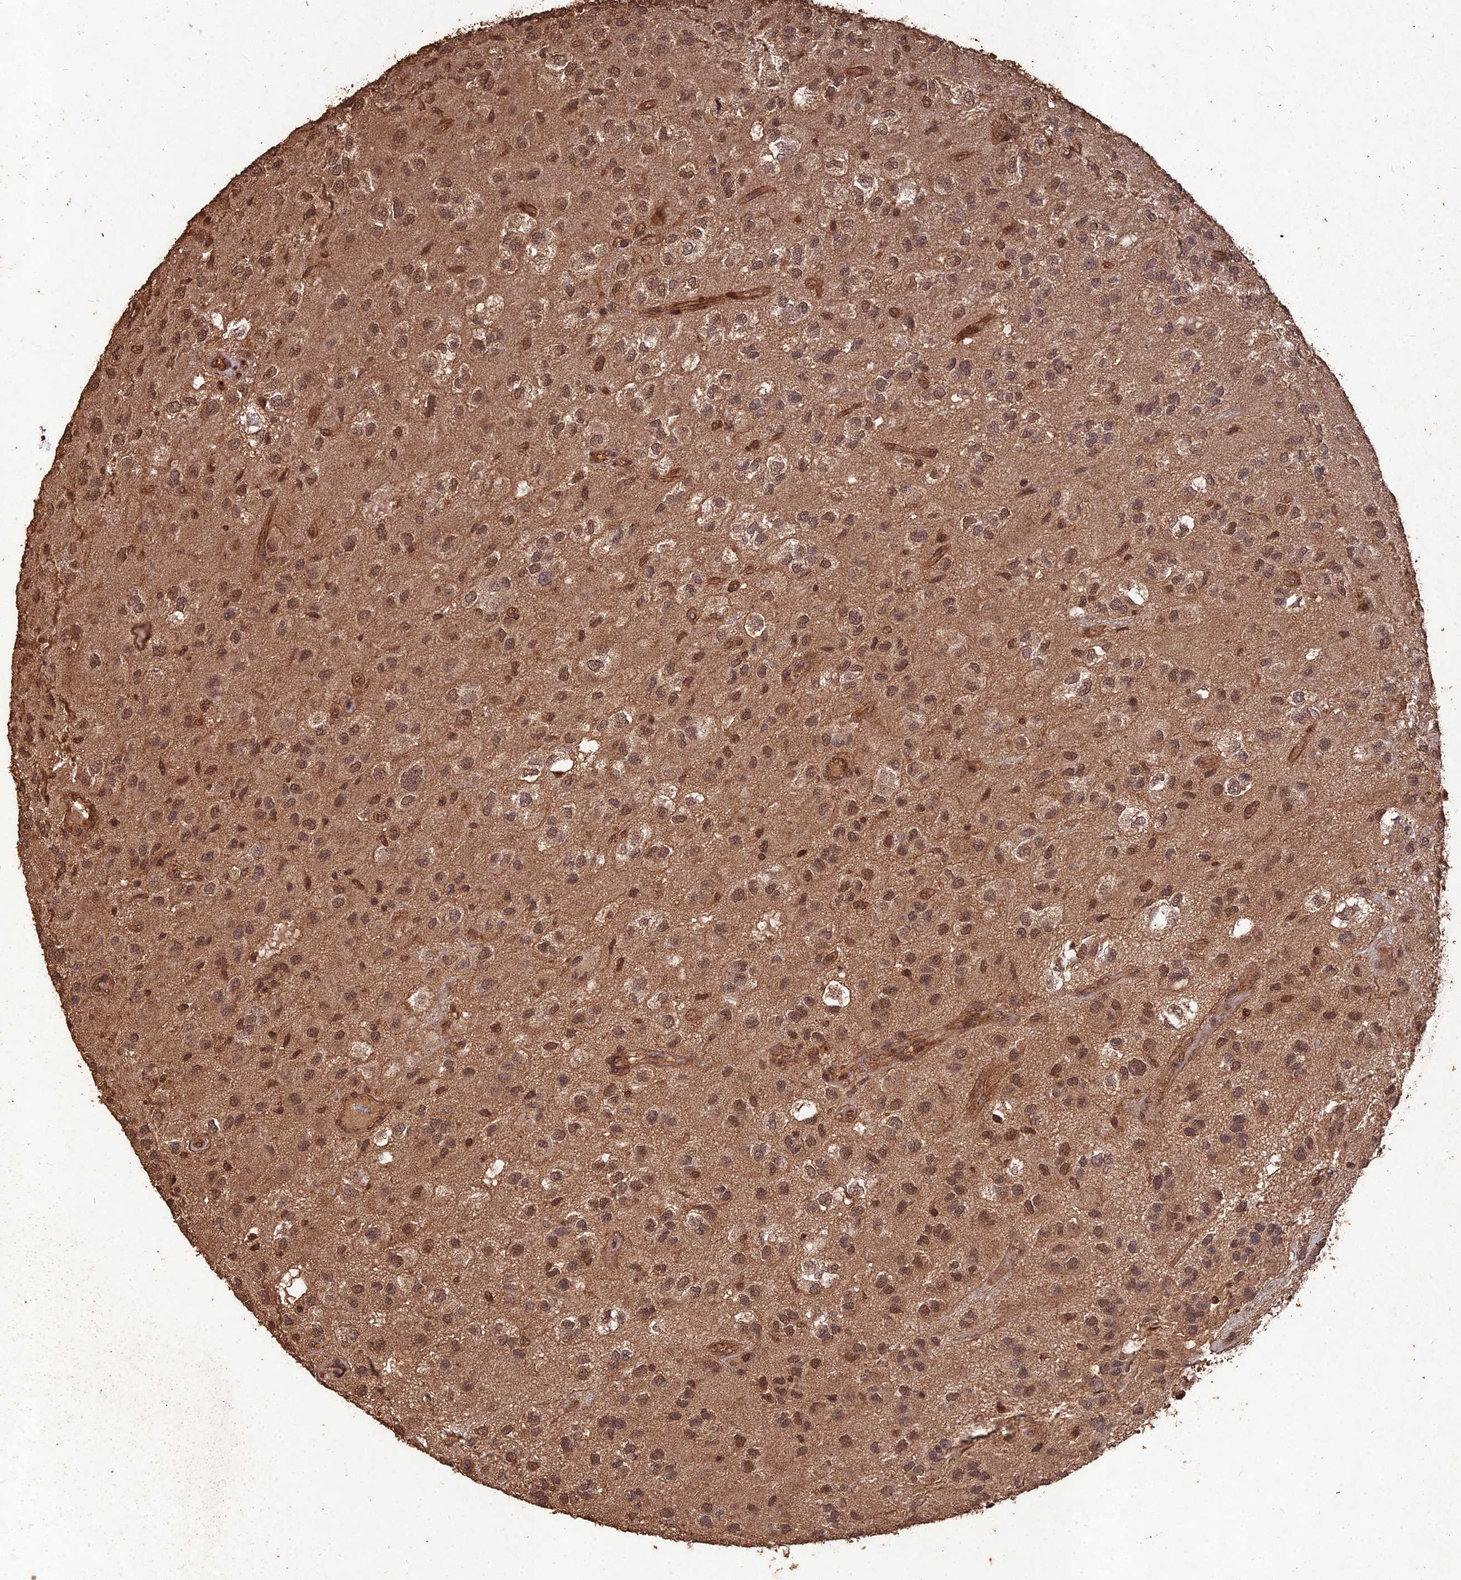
{"staining": {"intensity": "moderate", "quantity": ">75%", "location": "cytoplasmic/membranous,nuclear"}, "tissue": "glioma", "cell_type": "Tumor cells", "image_type": "cancer", "snomed": [{"axis": "morphology", "description": "Glioma, malignant, Low grade"}, {"axis": "topography", "description": "Brain"}], "caption": "Tumor cells display medium levels of moderate cytoplasmic/membranous and nuclear positivity in approximately >75% of cells in human low-grade glioma (malignant). (DAB IHC, brown staining for protein, blue staining for nuclei).", "gene": "SYMPK", "patient": {"sex": "male", "age": 66}}